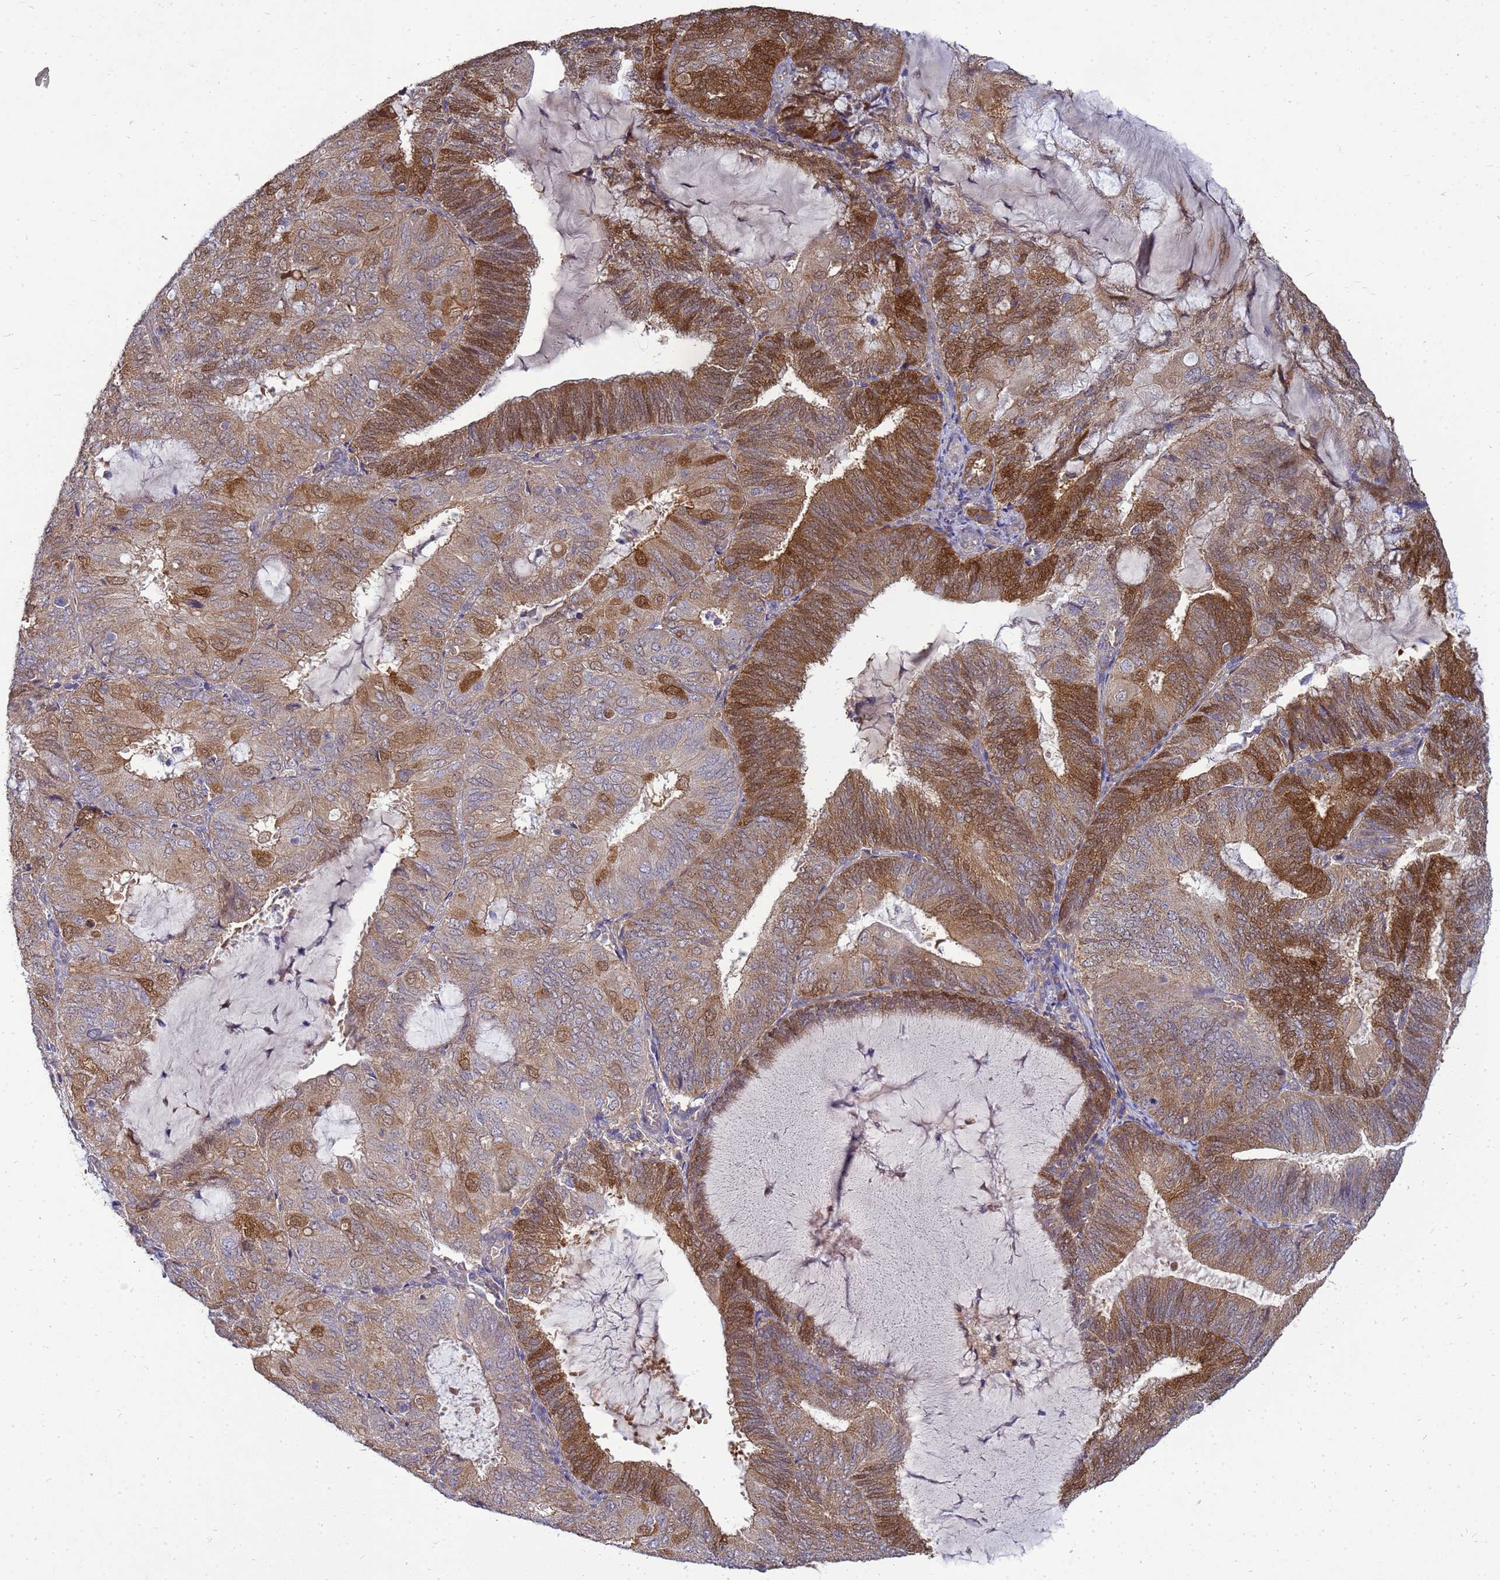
{"staining": {"intensity": "strong", "quantity": "25%-75%", "location": "cytoplasmic/membranous,nuclear"}, "tissue": "endometrial cancer", "cell_type": "Tumor cells", "image_type": "cancer", "snomed": [{"axis": "morphology", "description": "Adenocarcinoma, NOS"}, {"axis": "topography", "description": "Endometrium"}], "caption": "This image shows endometrial adenocarcinoma stained with immunohistochemistry to label a protein in brown. The cytoplasmic/membranous and nuclear of tumor cells show strong positivity for the protein. Nuclei are counter-stained blue.", "gene": "EIF4EBP3", "patient": {"sex": "female", "age": 81}}